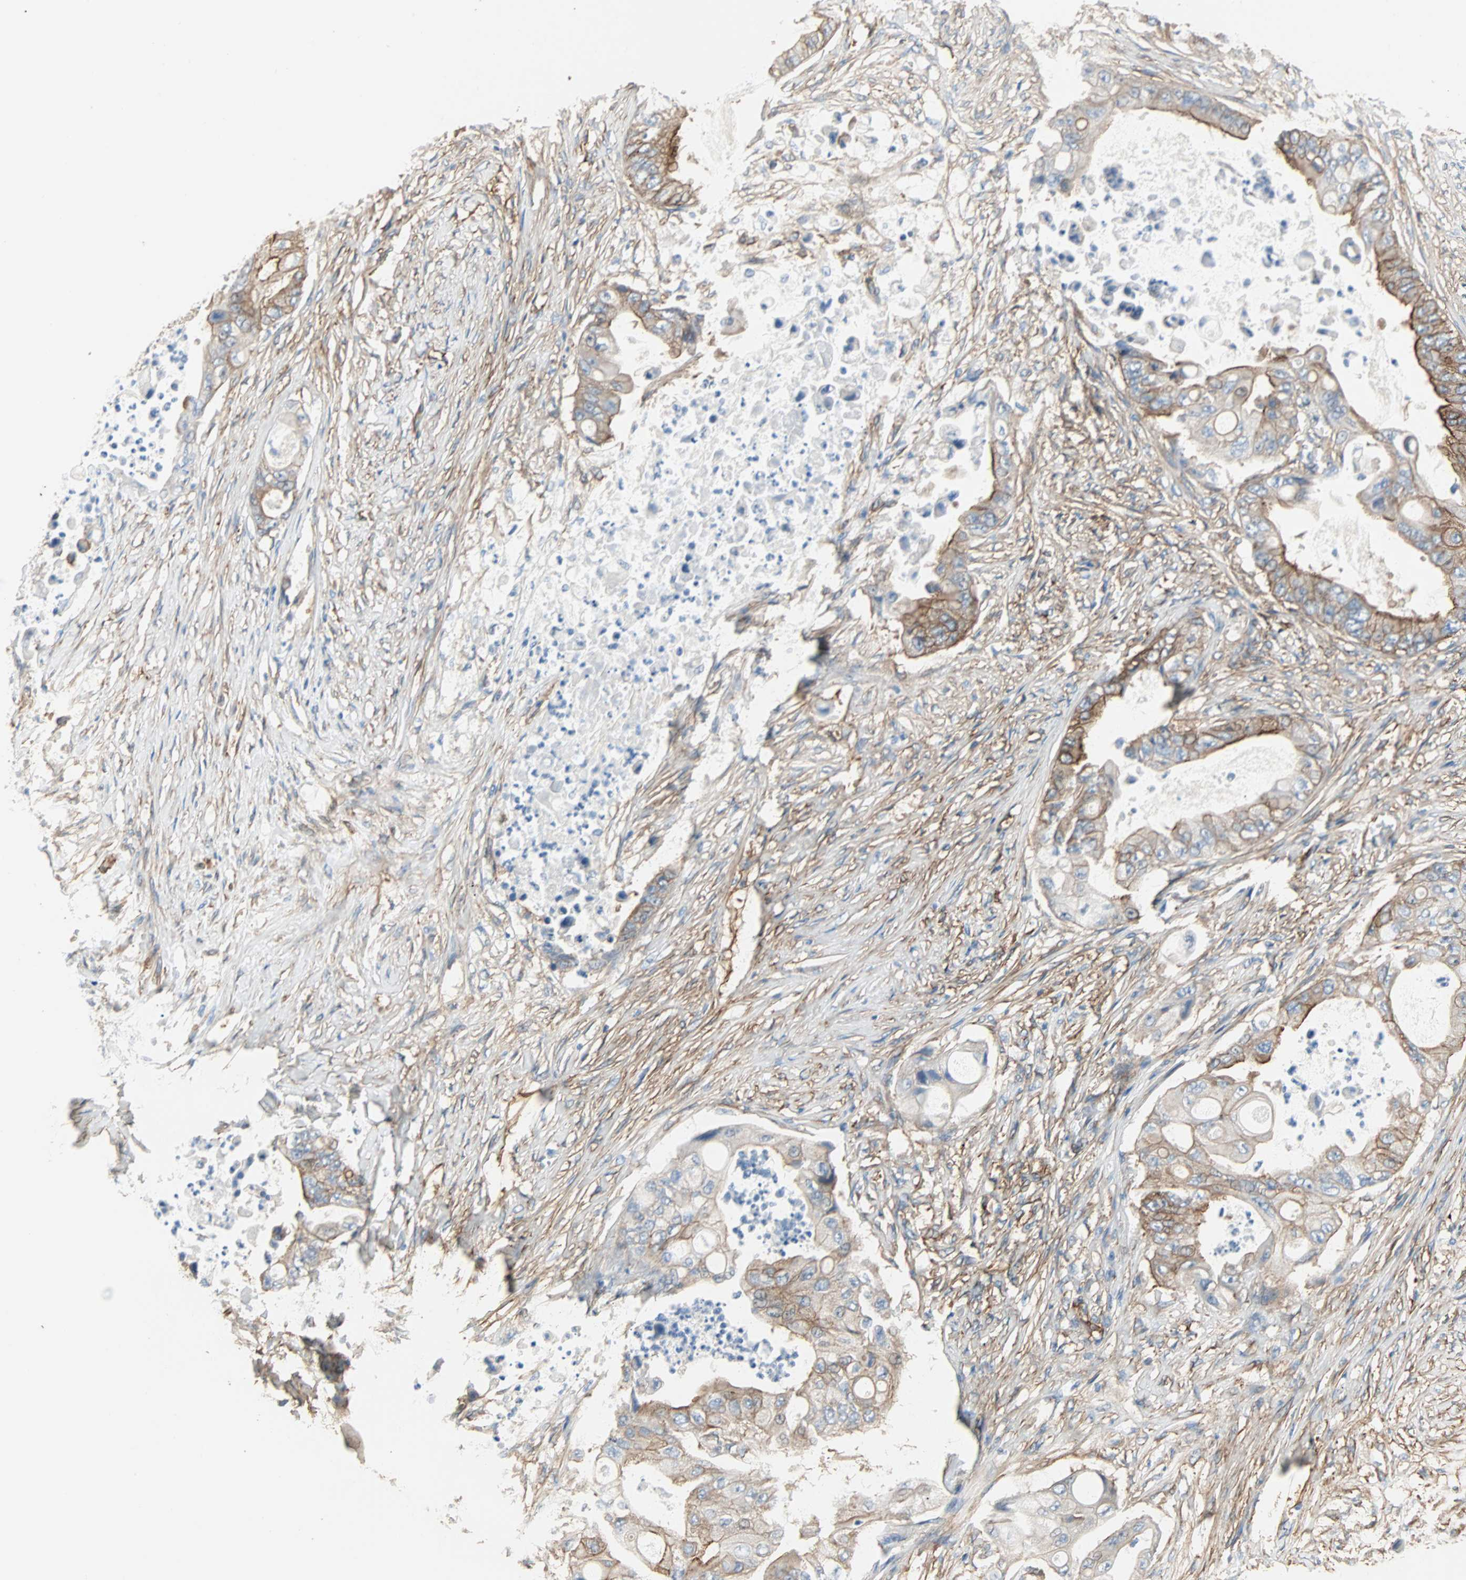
{"staining": {"intensity": "strong", "quantity": ">75%", "location": "cytoplasmic/membranous"}, "tissue": "stomach cancer", "cell_type": "Tumor cells", "image_type": "cancer", "snomed": [{"axis": "morphology", "description": "Adenocarcinoma, NOS"}, {"axis": "topography", "description": "Stomach"}], "caption": "An image showing strong cytoplasmic/membranous expression in about >75% of tumor cells in stomach cancer (adenocarcinoma), as visualized by brown immunohistochemical staining.", "gene": "EPB41L2", "patient": {"sex": "female", "age": 73}}